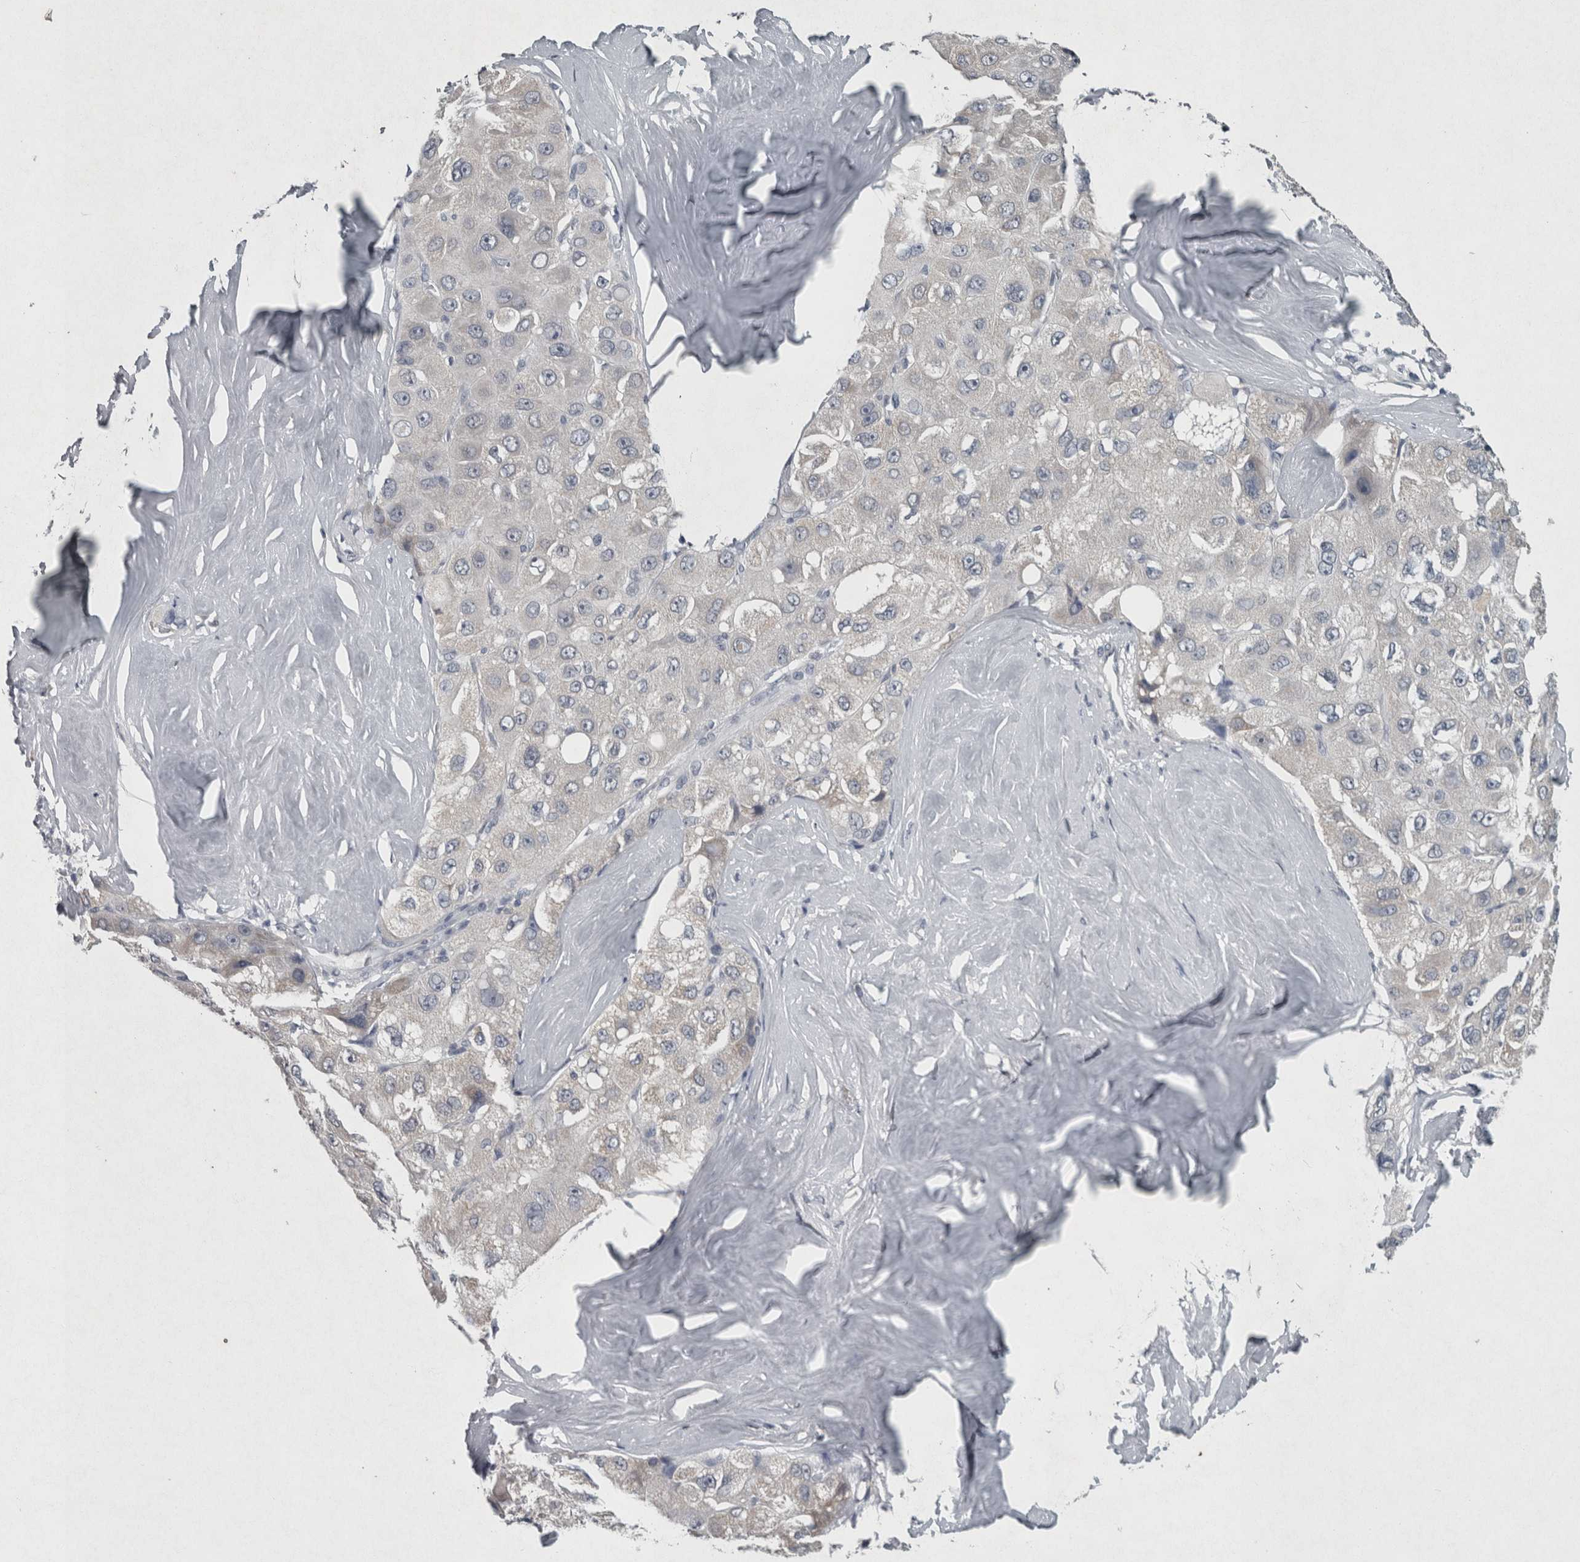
{"staining": {"intensity": "negative", "quantity": "none", "location": "none"}, "tissue": "liver cancer", "cell_type": "Tumor cells", "image_type": "cancer", "snomed": [{"axis": "morphology", "description": "Carcinoma, Hepatocellular, NOS"}, {"axis": "topography", "description": "Liver"}], "caption": "Image shows no significant protein staining in tumor cells of liver cancer.", "gene": "WNT7A", "patient": {"sex": "male", "age": 80}}